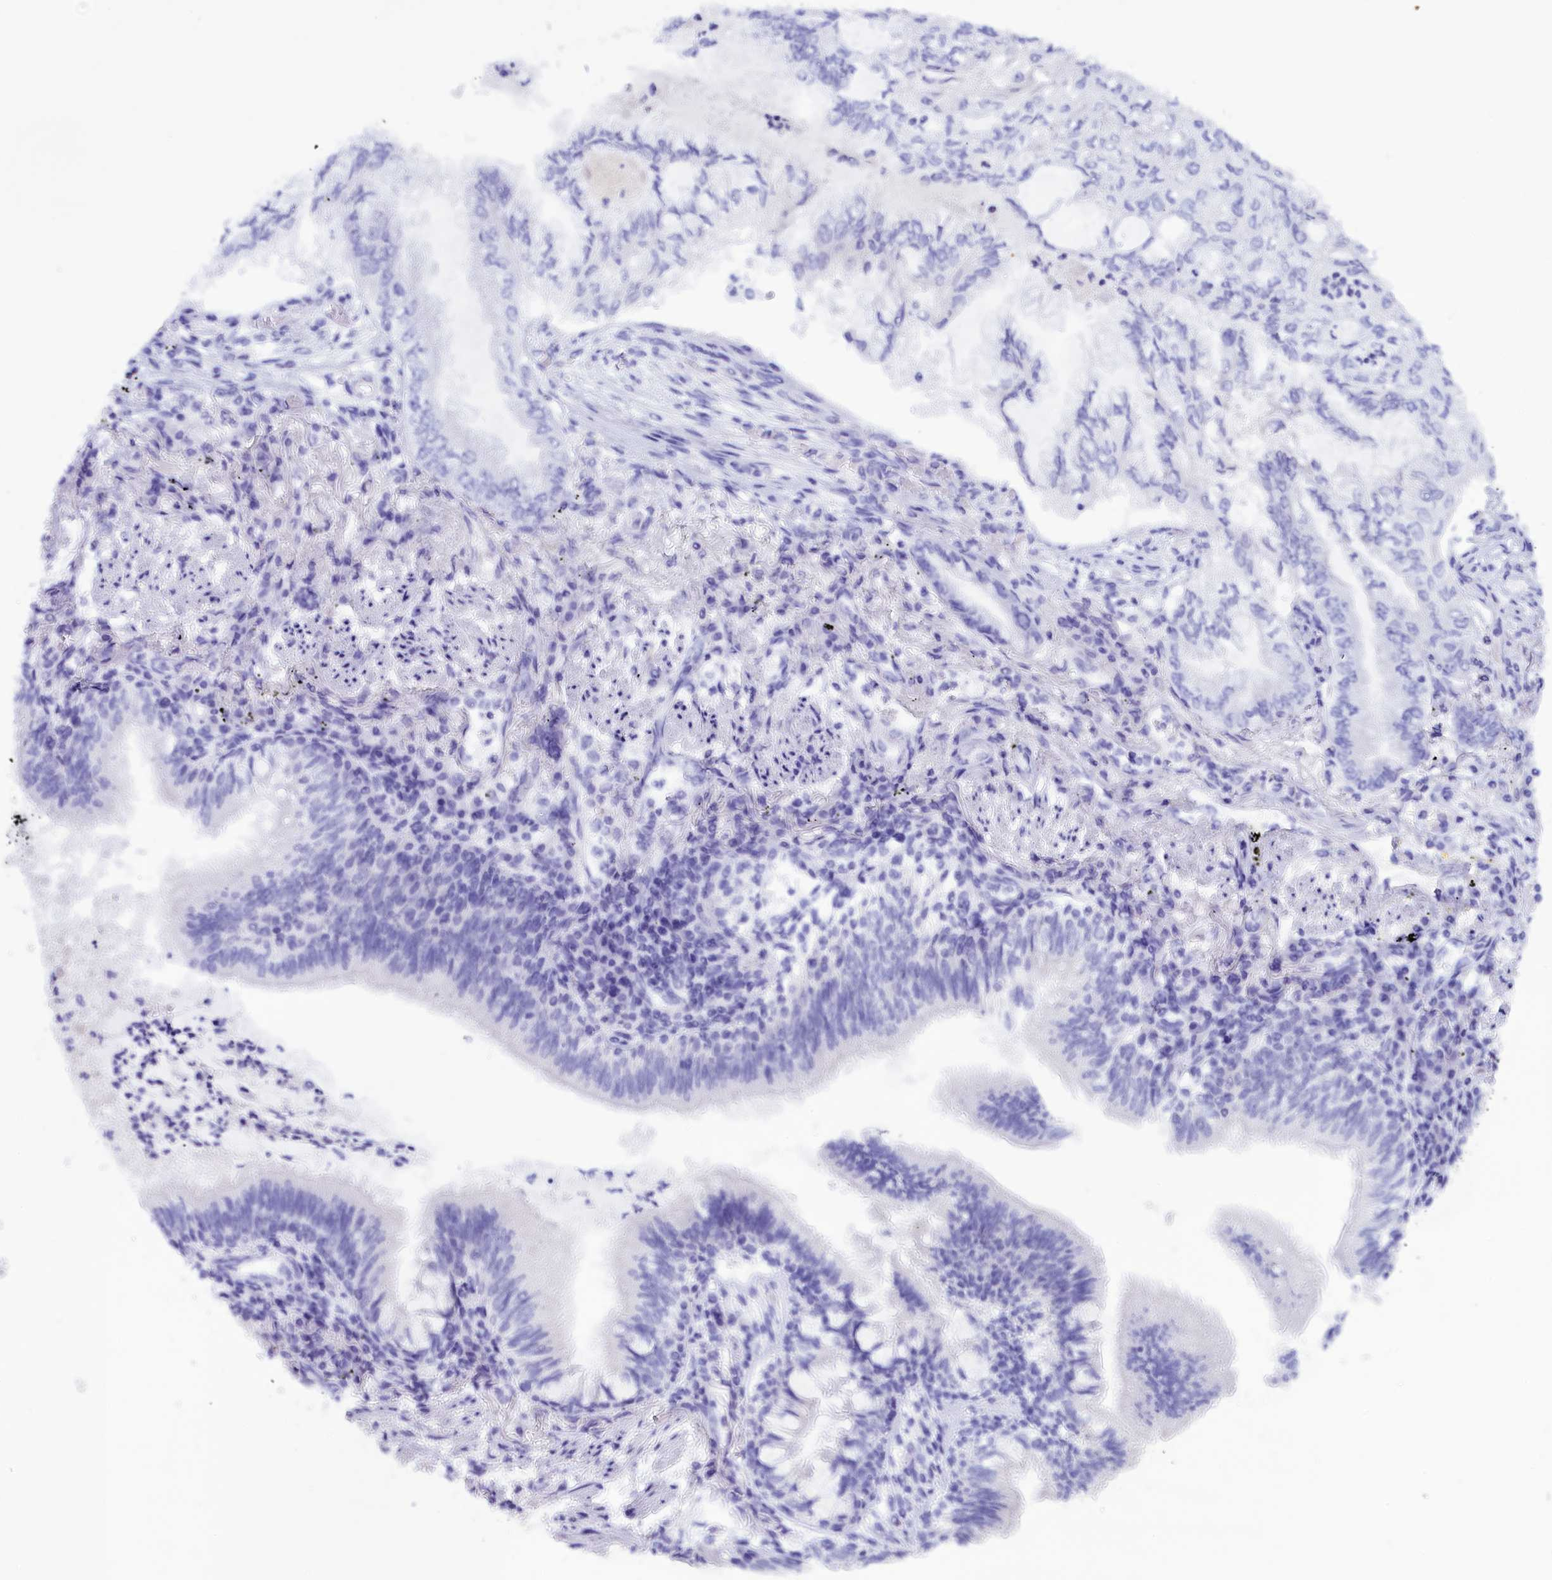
{"staining": {"intensity": "negative", "quantity": "none", "location": "none"}, "tissue": "lung cancer", "cell_type": "Tumor cells", "image_type": "cancer", "snomed": [{"axis": "morphology", "description": "Adenocarcinoma, NOS"}, {"axis": "topography", "description": "Lung"}], "caption": "Tumor cells are negative for protein expression in human lung cancer (adenocarcinoma). Nuclei are stained in blue.", "gene": "BRI3", "patient": {"sex": "female", "age": 70}}